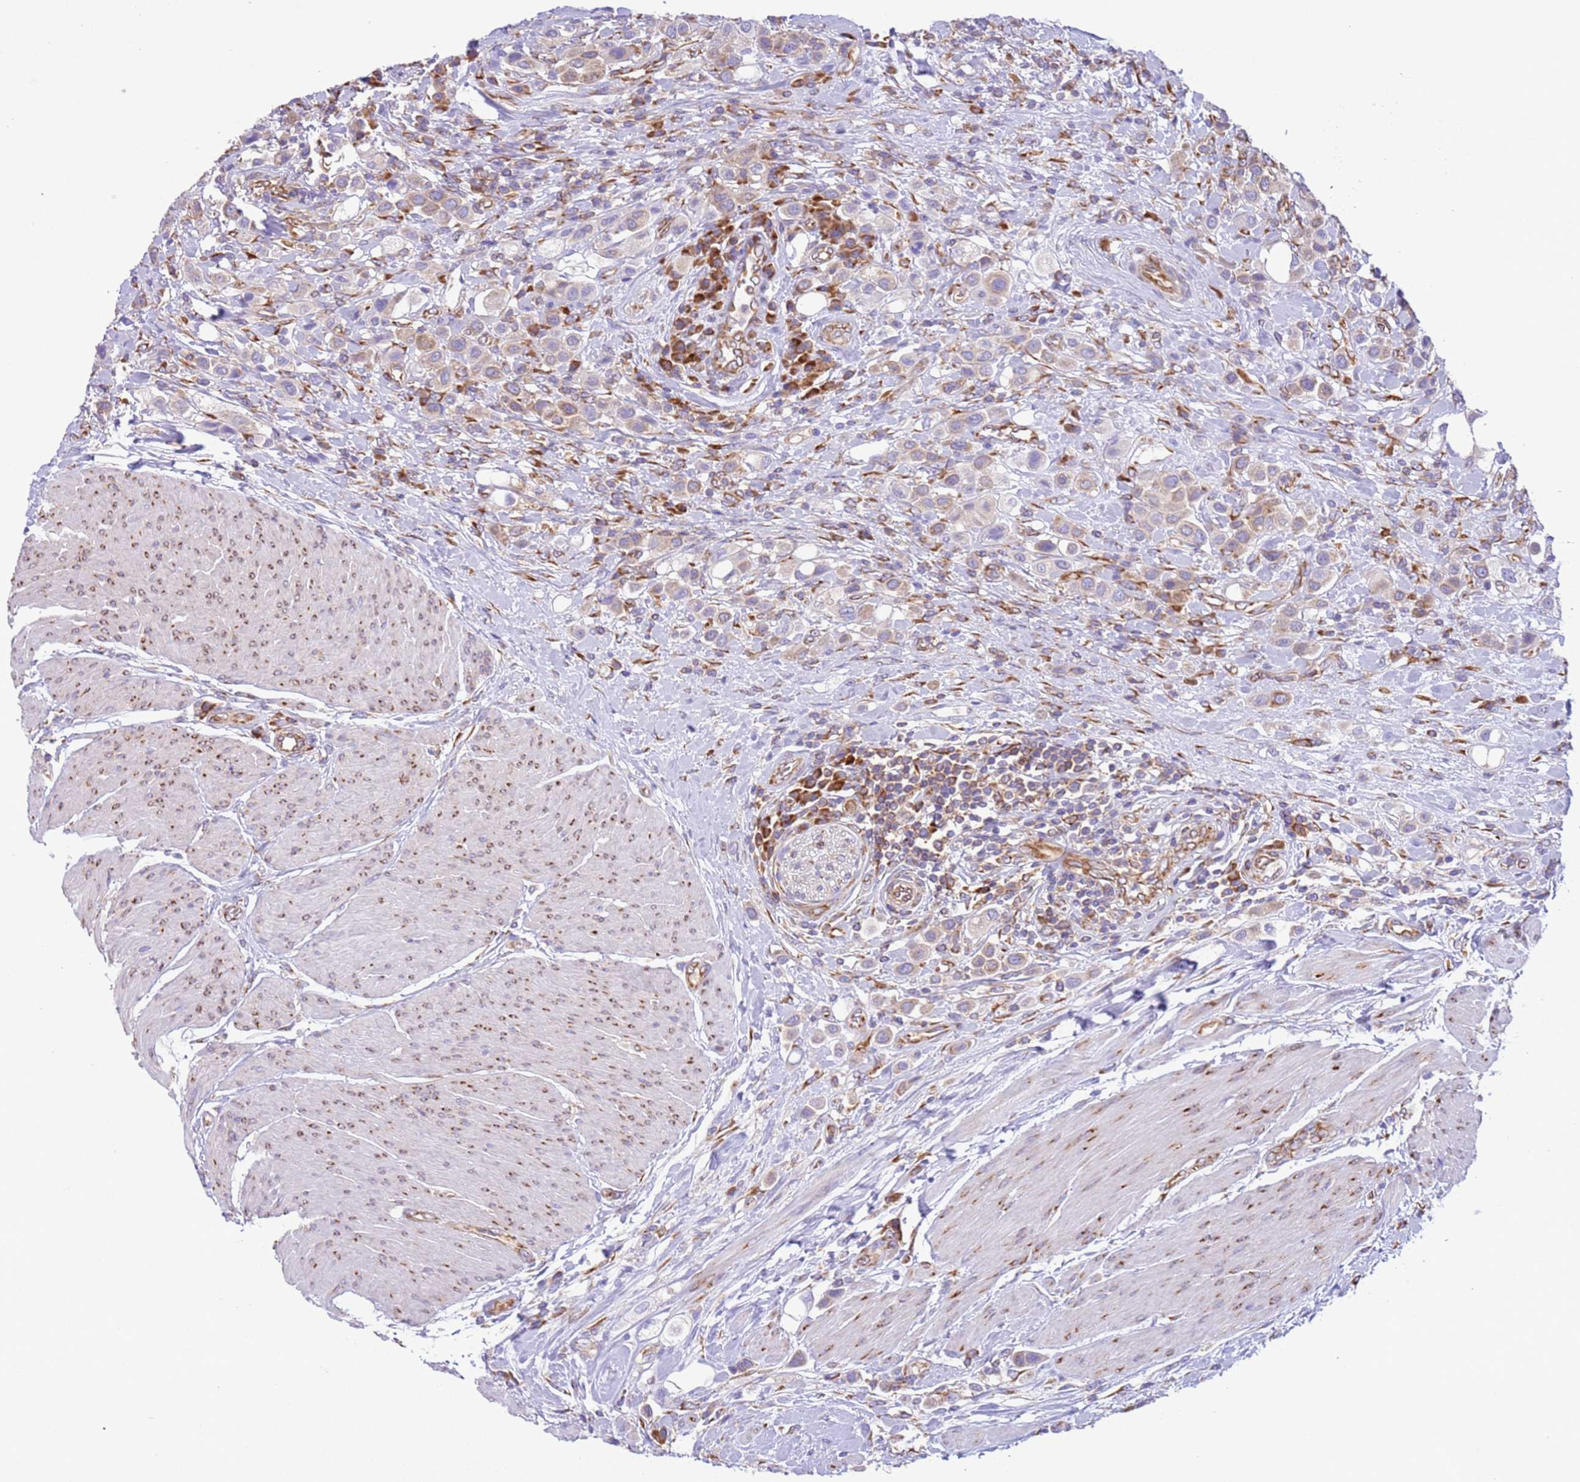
{"staining": {"intensity": "moderate", "quantity": ">75%", "location": "cytoplasmic/membranous"}, "tissue": "urothelial cancer", "cell_type": "Tumor cells", "image_type": "cancer", "snomed": [{"axis": "morphology", "description": "Urothelial carcinoma, High grade"}, {"axis": "topography", "description": "Urinary bladder"}], "caption": "A photomicrograph showing moderate cytoplasmic/membranous expression in about >75% of tumor cells in urothelial cancer, as visualized by brown immunohistochemical staining.", "gene": "VARS1", "patient": {"sex": "male", "age": 50}}